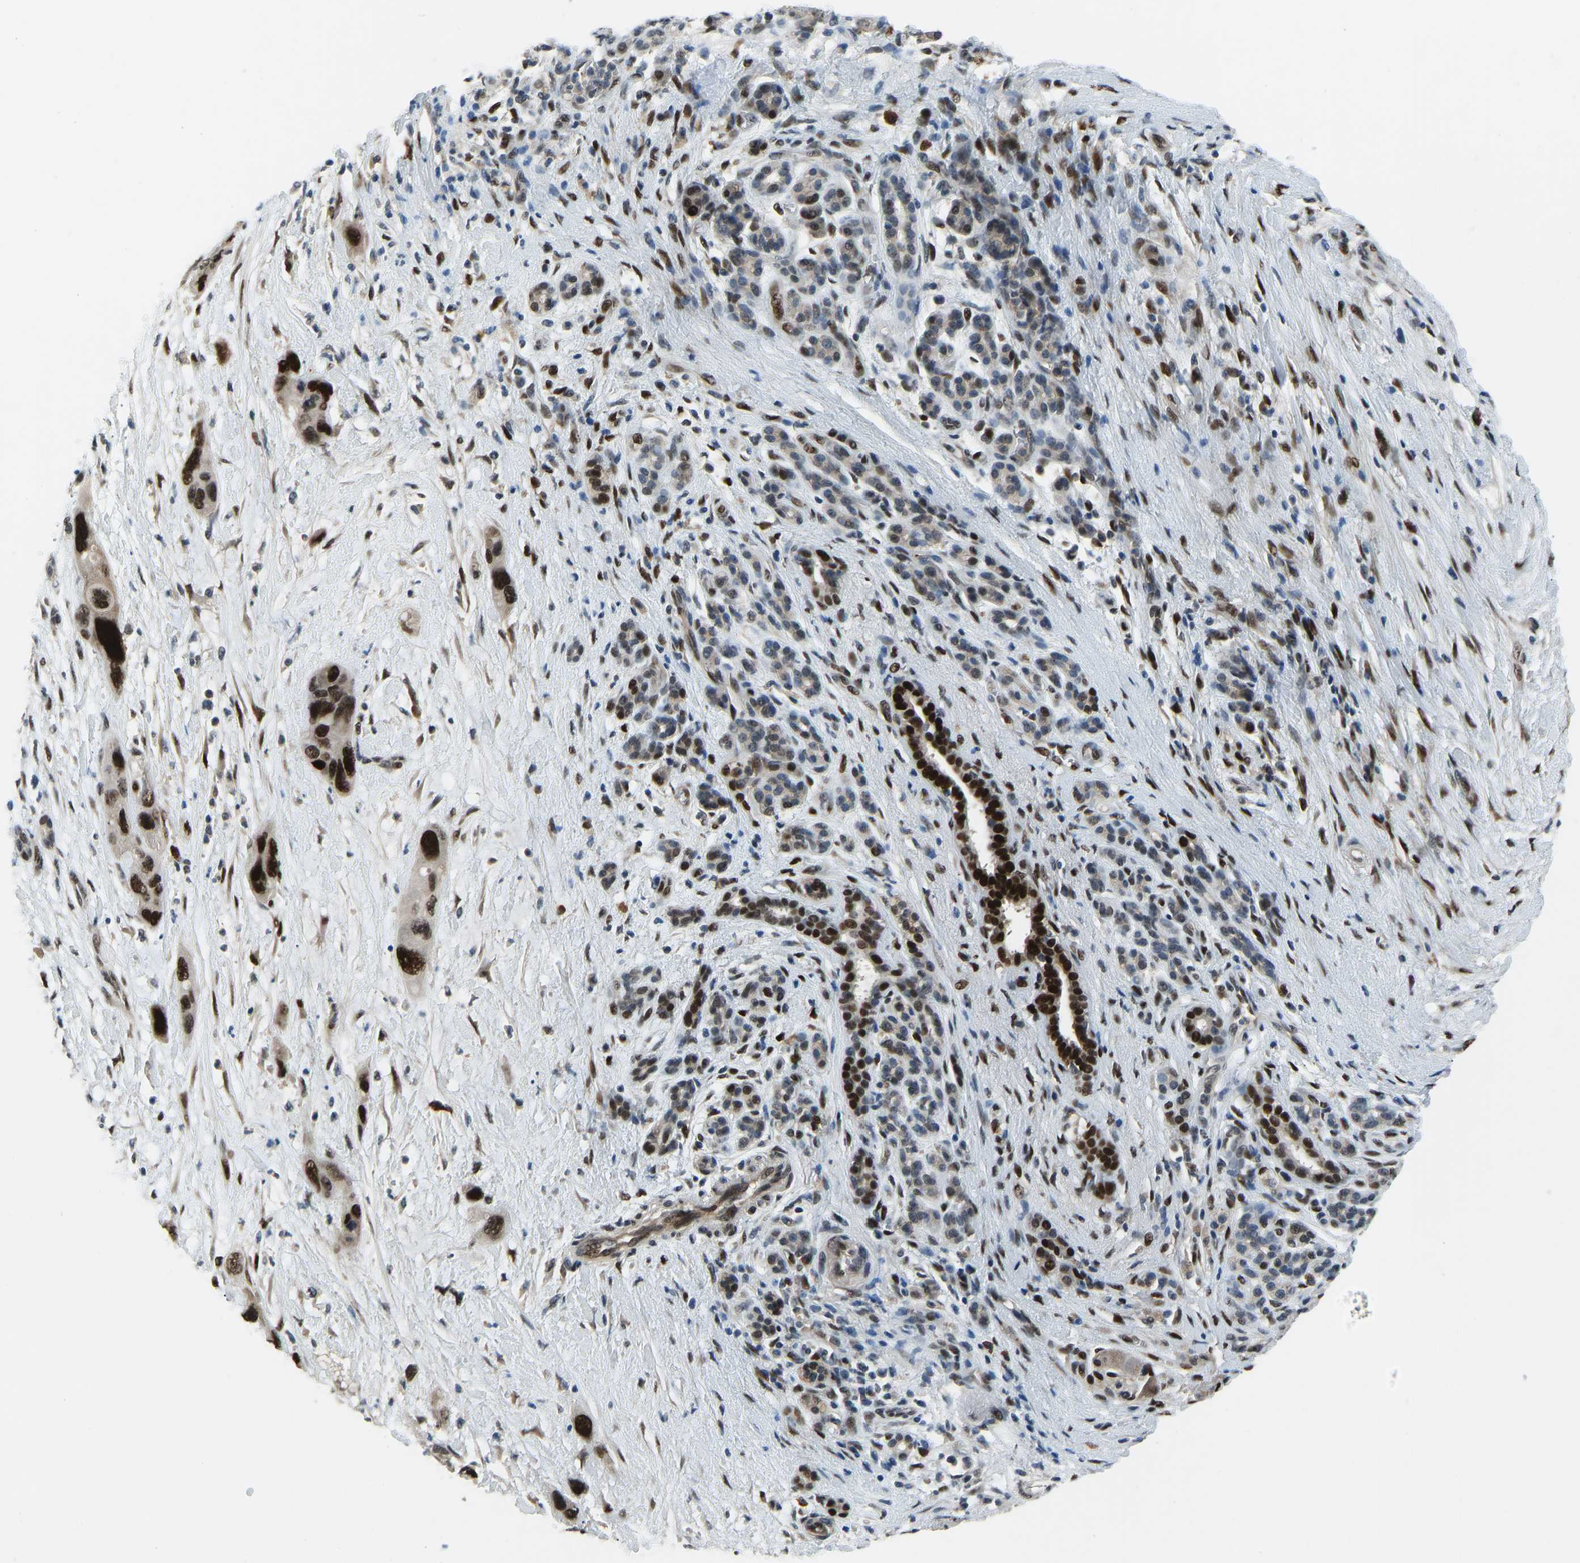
{"staining": {"intensity": "strong", "quantity": ">75%", "location": "nuclear"}, "tissue": "pancreatic cancer", "cell_type": "Tumor cells", "image_type": "cancer", "snomed": [{"axis": "morphology", "description": "Adenocarcinoma, NOS"}, {"axis": "topography", "description": "Pancreas"}], "caption": "DAB immunohistochemical staining of human pancreatic cancer shows strong nuclear protein positivity in about >75% of tumor cells.", "gene": "FOS", "patient": {"sex": "female", "age": 70}}